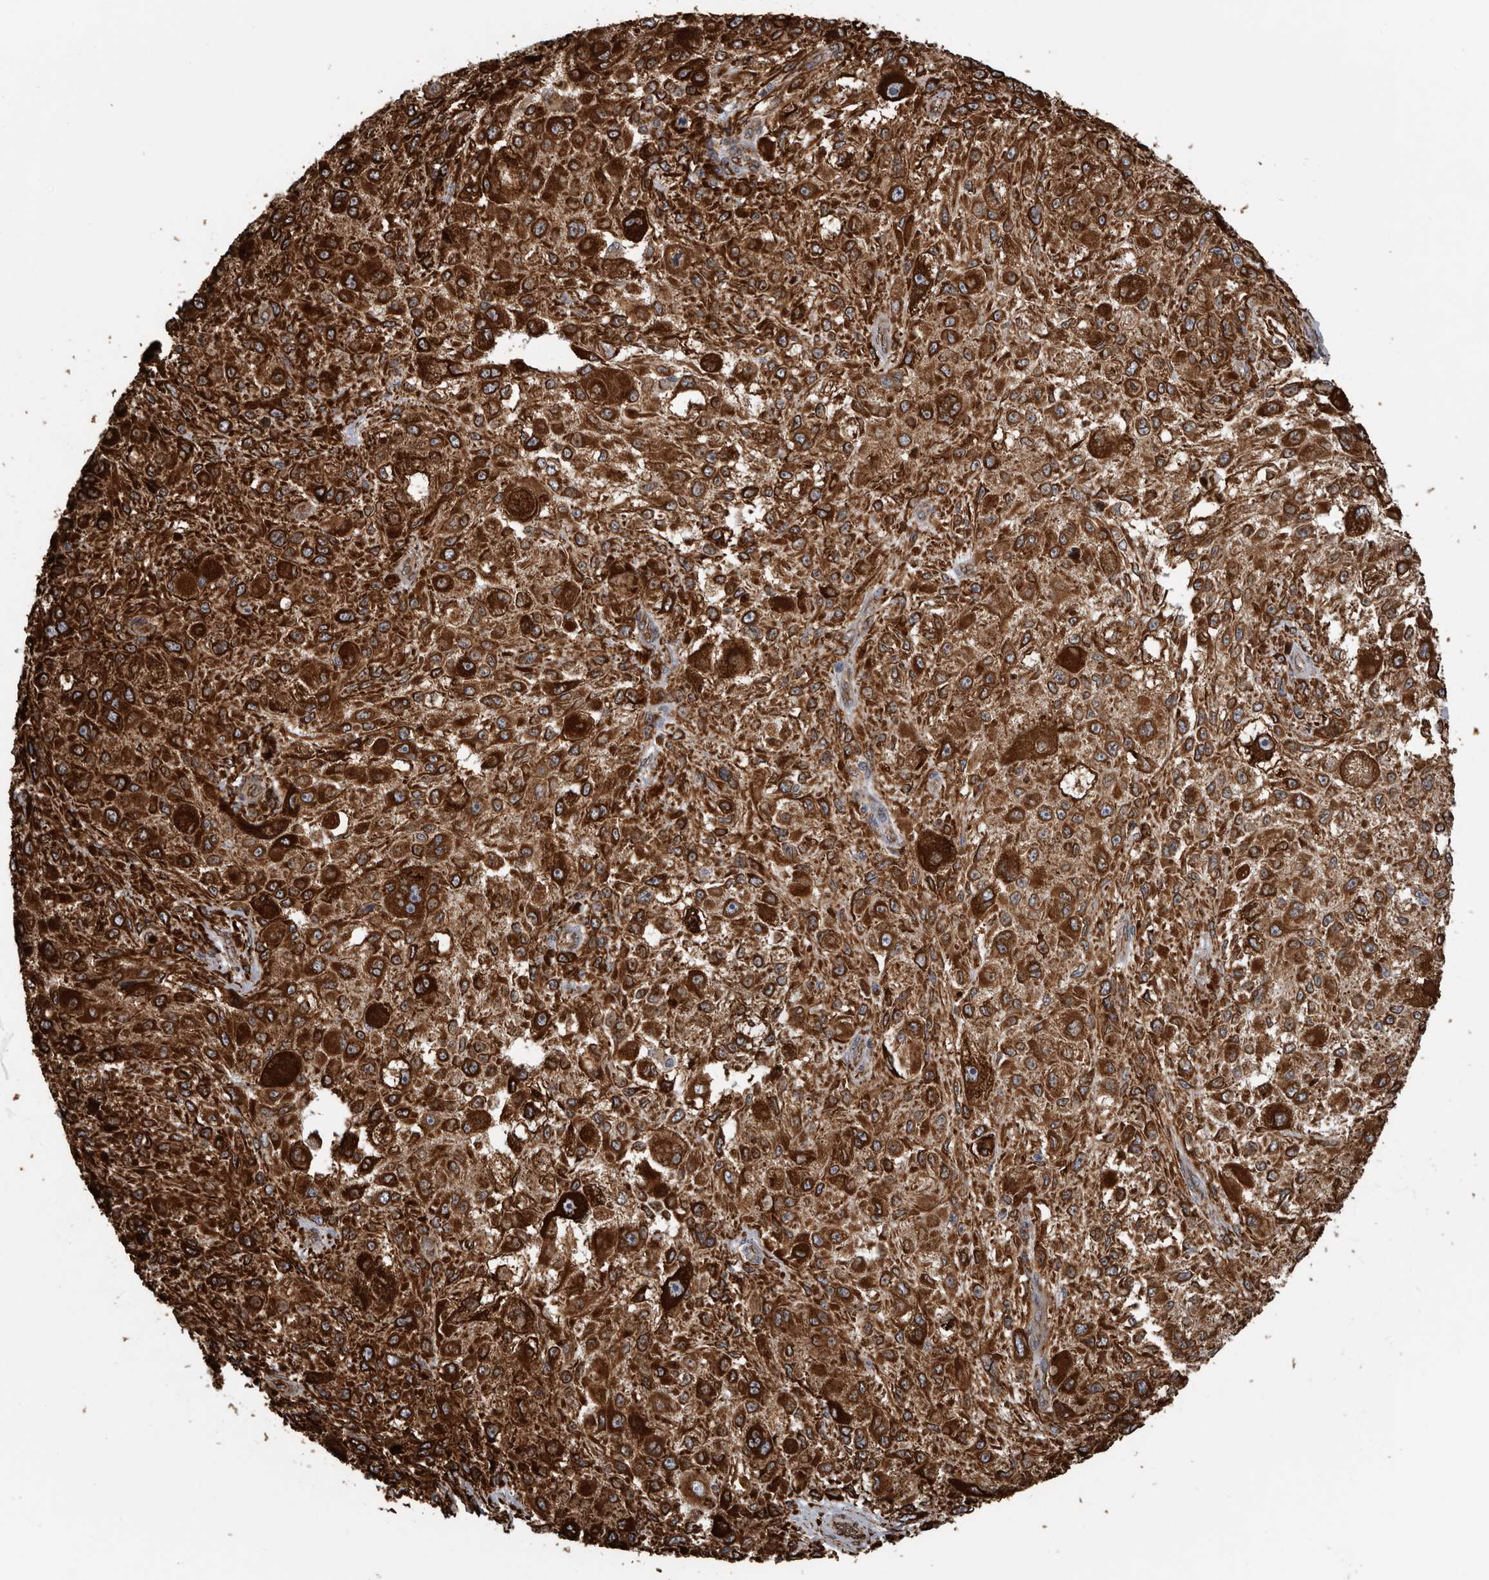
{"staining": {"intensity": "strong", "quantity": ">75%", "location": "cytoplasmic/membranous"}, "tissue": "melanoma", "cell_type": "Tumor cells", "image_type": "cancer", "snomed": [{"axis": "morphology", "description": "Necrosis, NOS"}, {"axis": "morphology", "description": "Malignant melanoma, NOS"}, {"axis": "topography", "description": "Skin"}], "caption": "The photomicrograph displays a brown stain indicating the presence of a protein in the cytoplasmic/membranous of tumor cells in malignant melanoma.", "gene": "CEP350", "patient": {"sex": "female", "age": 87}}